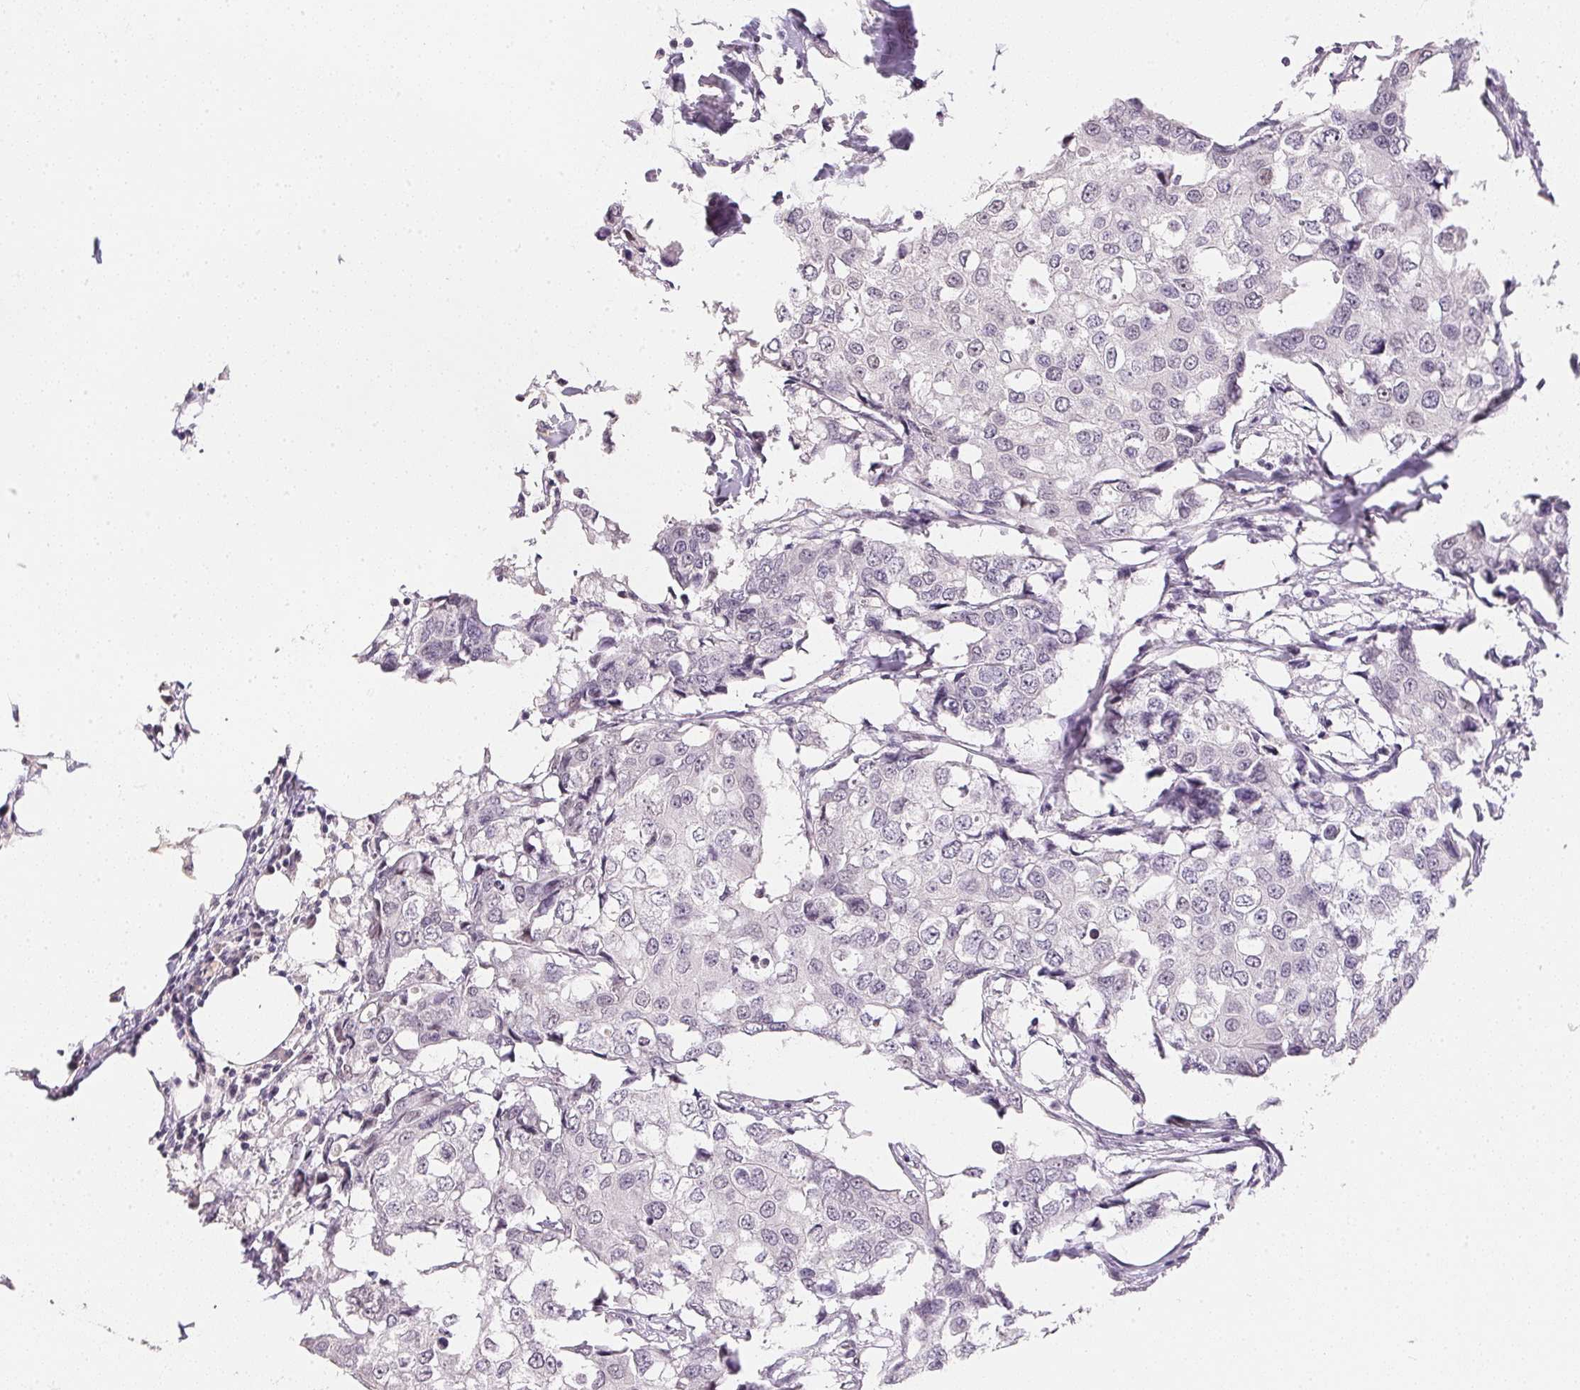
{"staining": {"intensity": "negative", "quantity": "none", "location": "none"}, "tissue": "breast cancer", "cell_type": "Tumor cells", "image_type": "cancer", "snomed": [{"axis": "morphology", "description": "Duct carcinoma"}, {"axis": "topography", "description": "Breast"}], "caption": "This micrograph is of breast cancer stained with immunohistochemistry to label a protein in brown with the nuclei are counter-stained blue. There is no staining in tumor cells.", "gene": "POLR3G", "patient": {"sex": "female", "age": 27}}